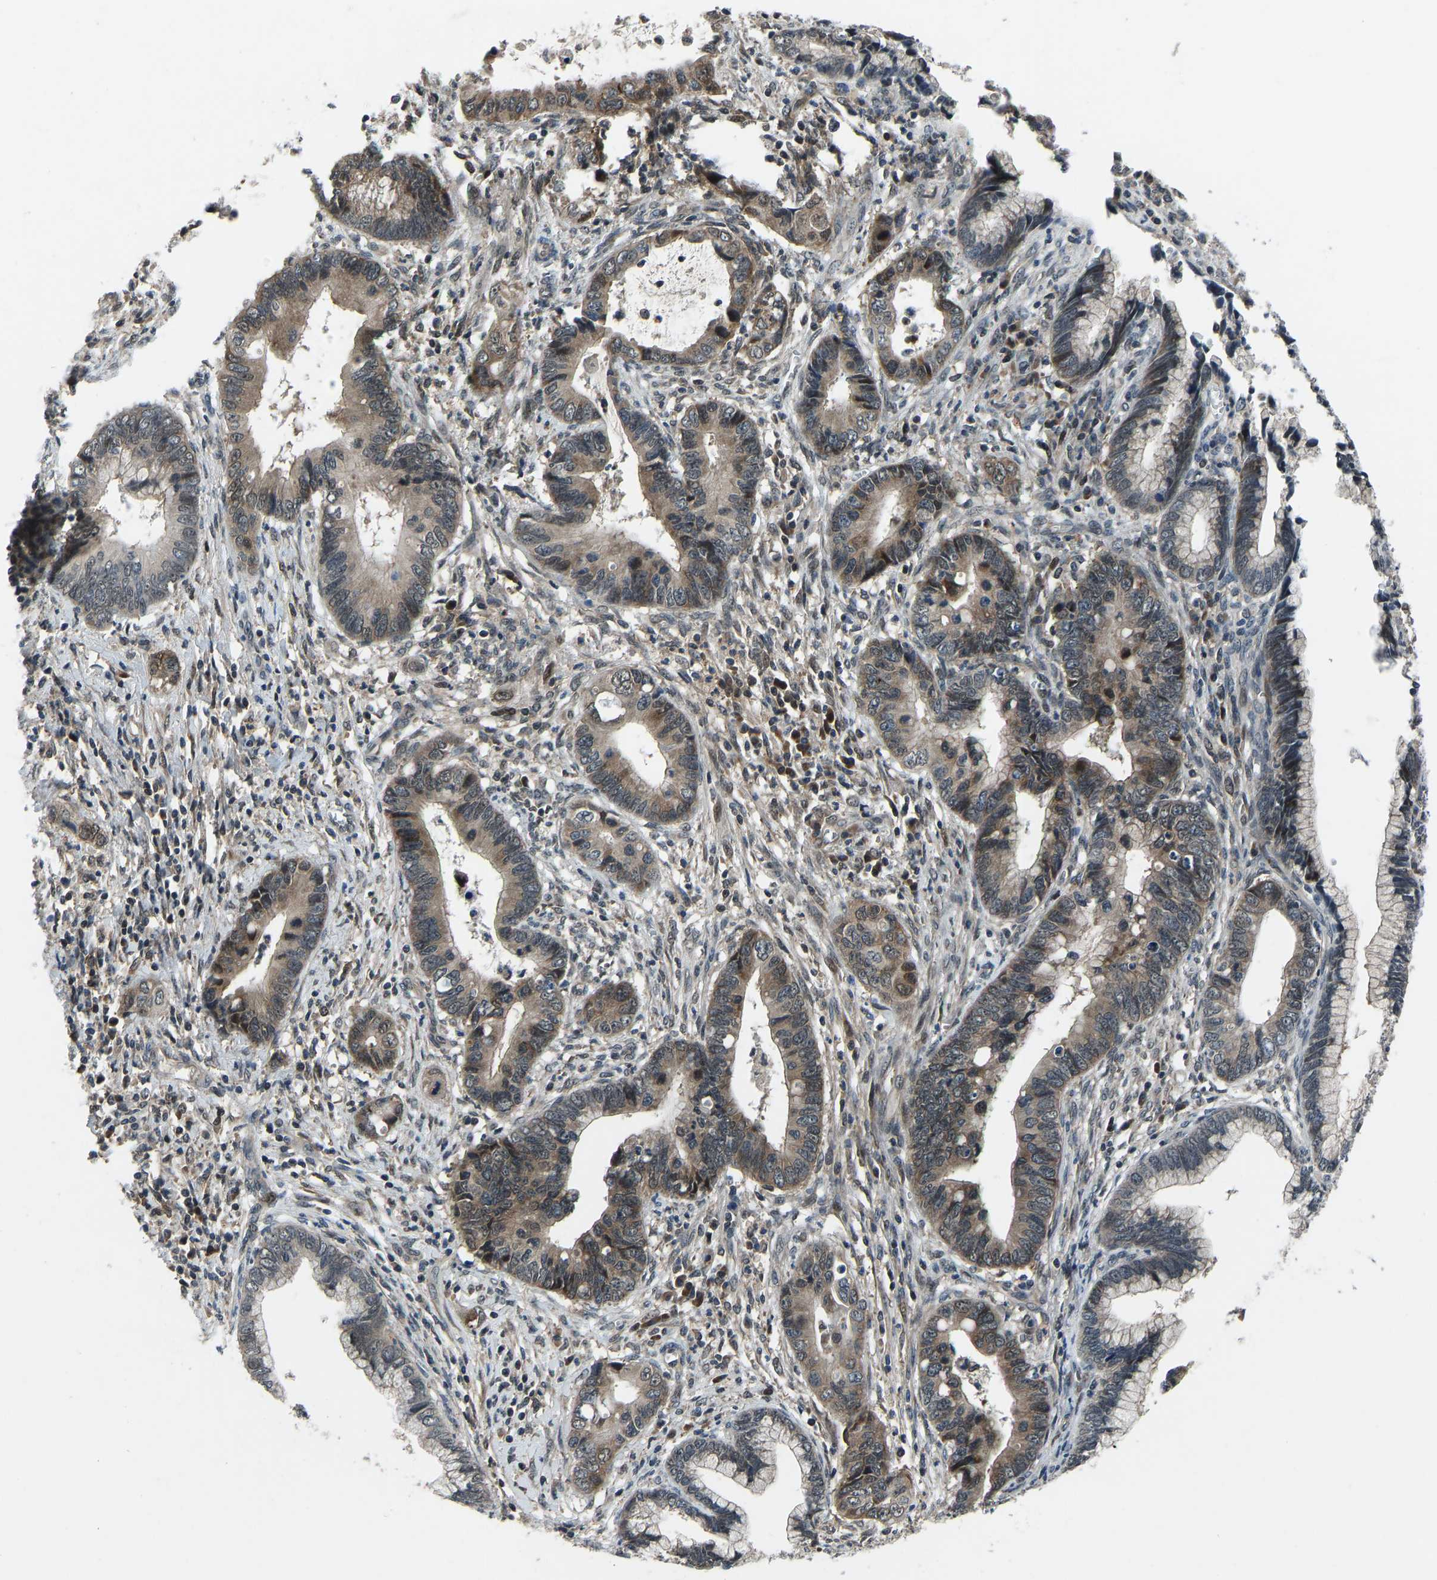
{"staining": {"intensity": "moderate", "quantity": ">75%", "location": "cytoplasmic/membranous"}, "tissue": "cervical cancer", "cell_type": "Tumor cells", "image_type": "cancer", "snomed": [{"axis": "morphology", "description": "Adenocarcinoma, NOS"}, {"axis": "topography", "description": "Cervix"}], "caption": "Immunohistochemistry (IHC) (DAB (3,3'-diaminobenzidine)) staining of human cervical adenocarcinoma shows moderate cytoplasmic/membranous protein expression in about >75% of tumor cells.", "gene": "RLIM", "patient": {"sex": "female", "age": 44}}